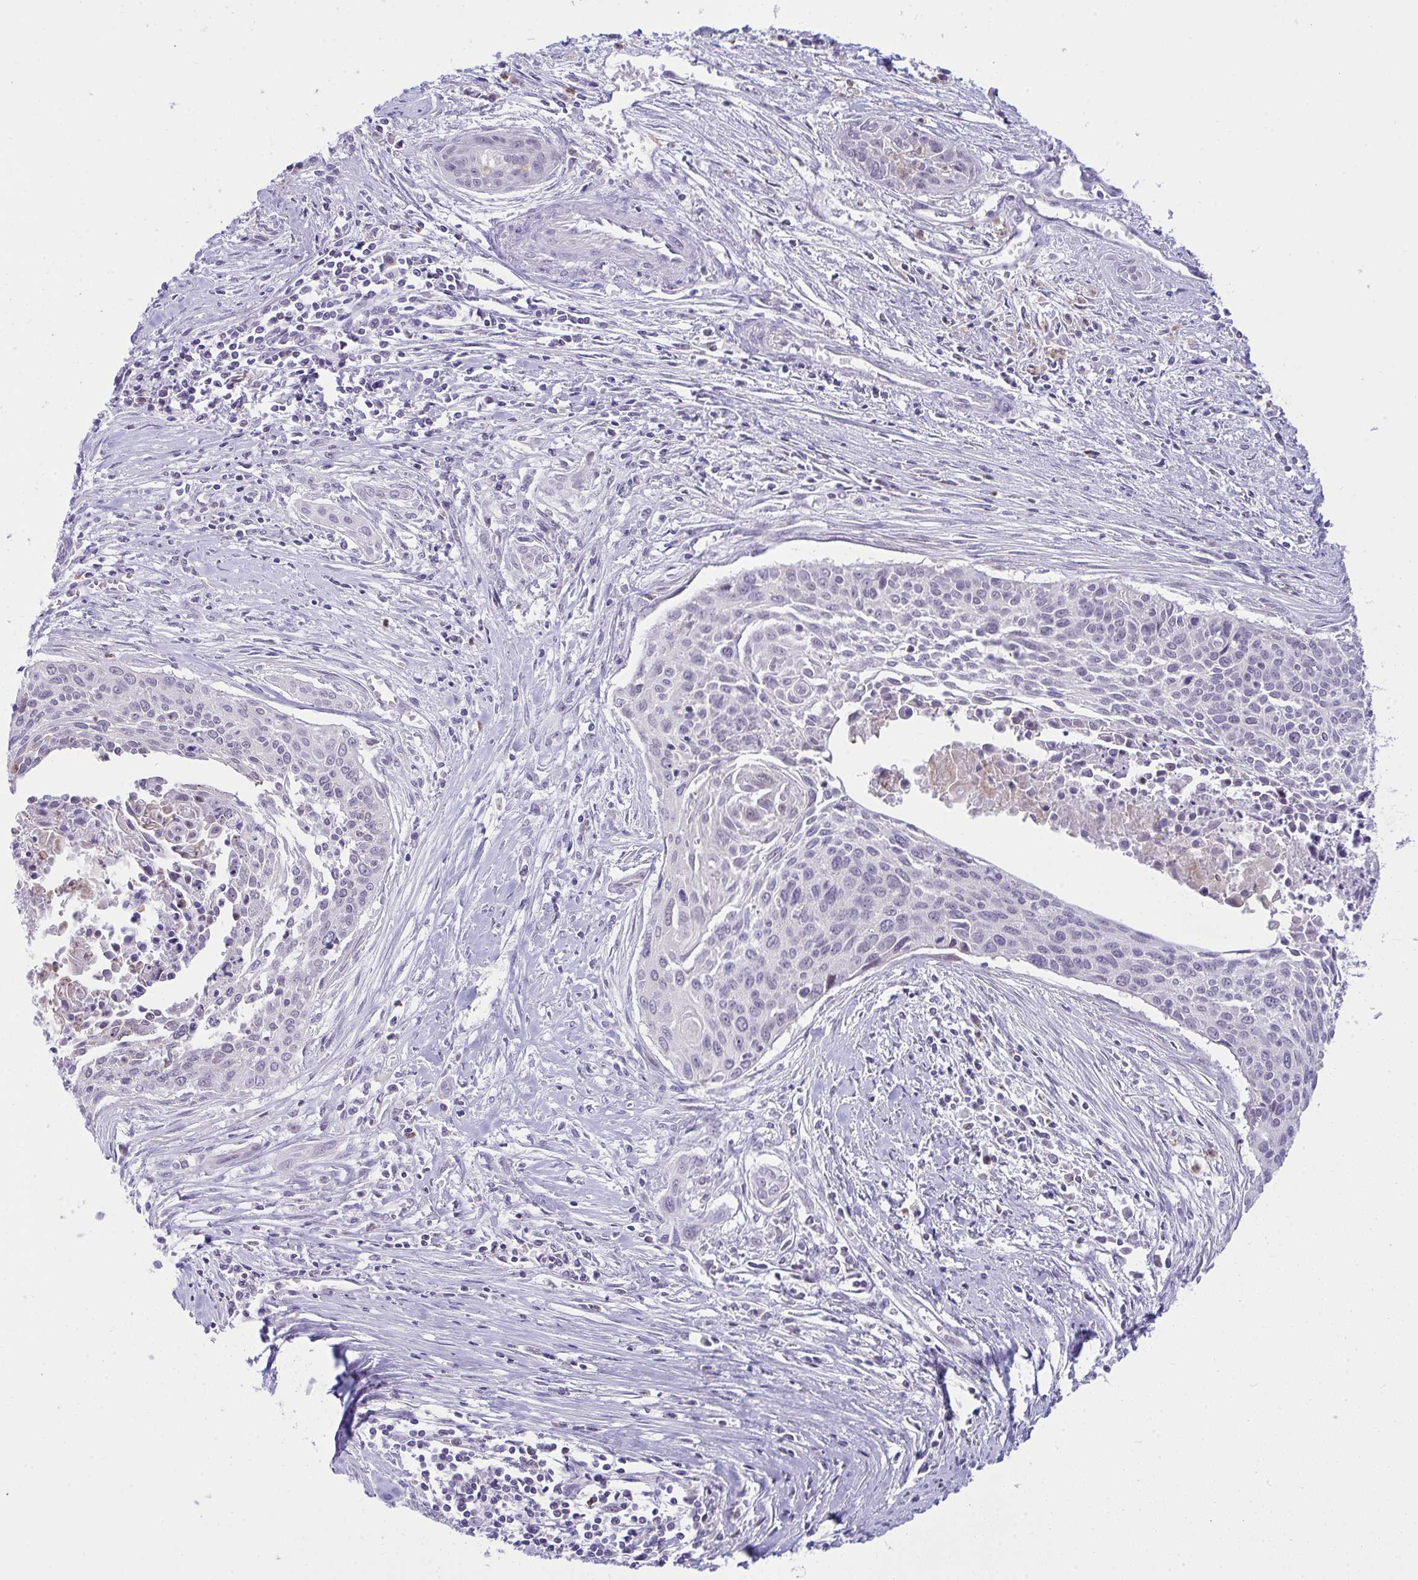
{"staining": {"intensity": "negative", "quantity": "none", "location": "none"}, "tissue": "cervical cancer", "cell_type": "Tumor cells", "image_type": "cancer", "snomed": [{"axis": "morphology", "description": "Squamous cell carcinoma, NOS"}, {"axis": "topography", "description": "Cervix"}], "caption": "The histopathology image demonstrates no staining of tumor cells in cervical cancer (squamous cell carcinoma). Brightfield microscopy of immunohistochemistry (IHC) stained with DAB (brown) and hematoxylin (blue), captured at high magnification.", "gene": "PLA2G12B", "patient": {"sex": "female", "age": 55}}